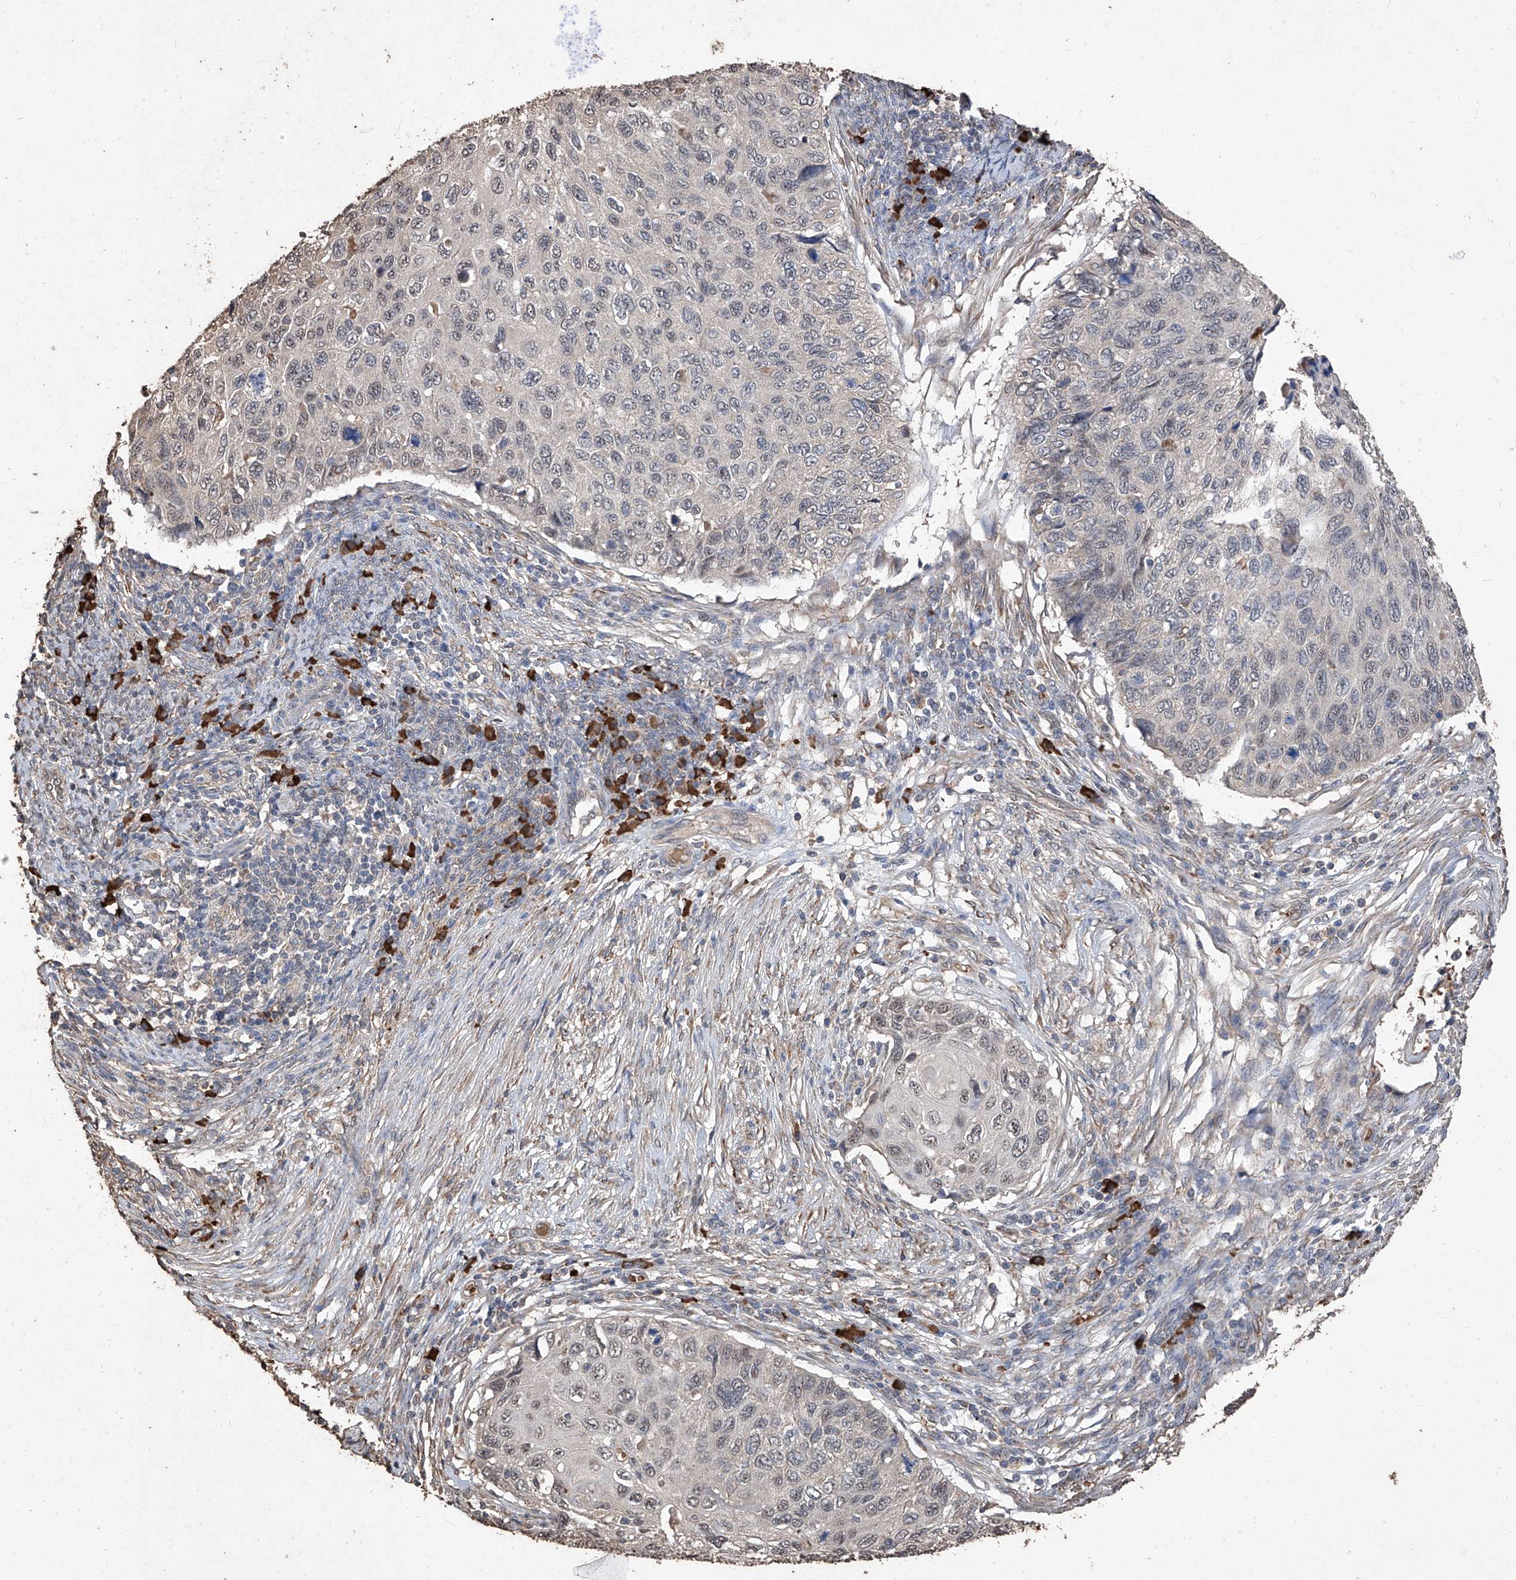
{"staining": {"intensity": "negative", "quantity": "none", "location": "none"}, "tissue": "cervical cancer", "cell_type": "Tumor cells", "image_type": "cancer", "snomed": [{"axis": "morphology", "description": "Squamous cell carcinoma, NOS"}, {"axis": "topography", "description": "Cervix"}], "caption": "DAB immunohistochemical staining of human cervical cancer (squamous cell carcinoma) reveals no significant positivity in tumor cells.", "gene": "EML1", "patient": {"sex": "female", "age": 70}}